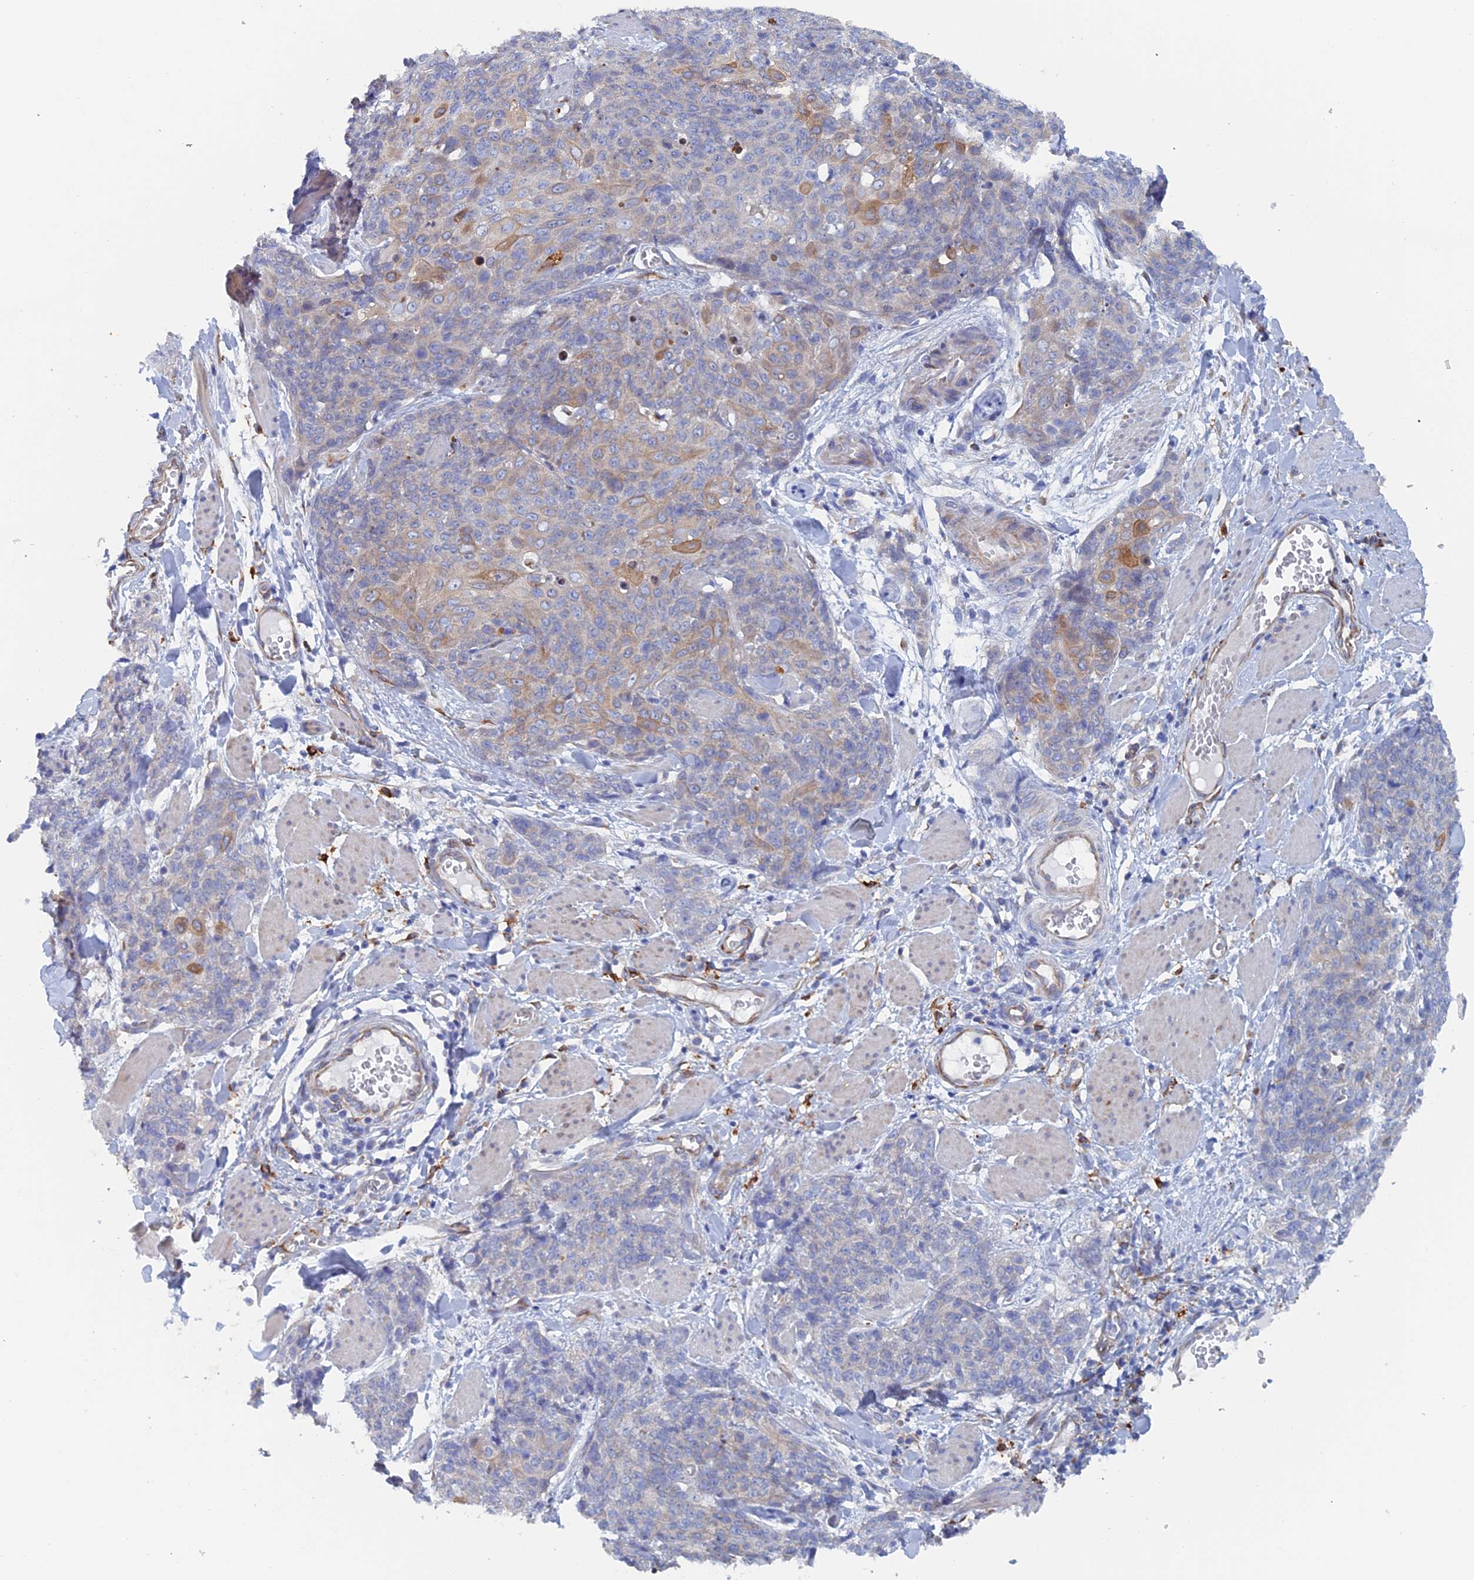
{"staining": {"intensity": "moderate", "quantity": "<25%", "location": "cytoplasmic/membranous"}, "tissue": "skin cancer", "cell_type": "Tumor cells", "image_type": "cancer", "snomed": [{"axis": "morphology", "description": "Squamous cell carcinoma, NOS"}, {"axis": "topography", "description": "Skin"}, {"axis": "topography", "description": "Vulva"}], "caption": "Immunohistochemistry (IHC) of human squamous cell carcinoma (skin) exhibits low levels of moderate cytoplasmic/membranous expression in approximately <25% of tumor cells.", "gene": "COG7", "patient": {"sex": "female", "age": 85}}